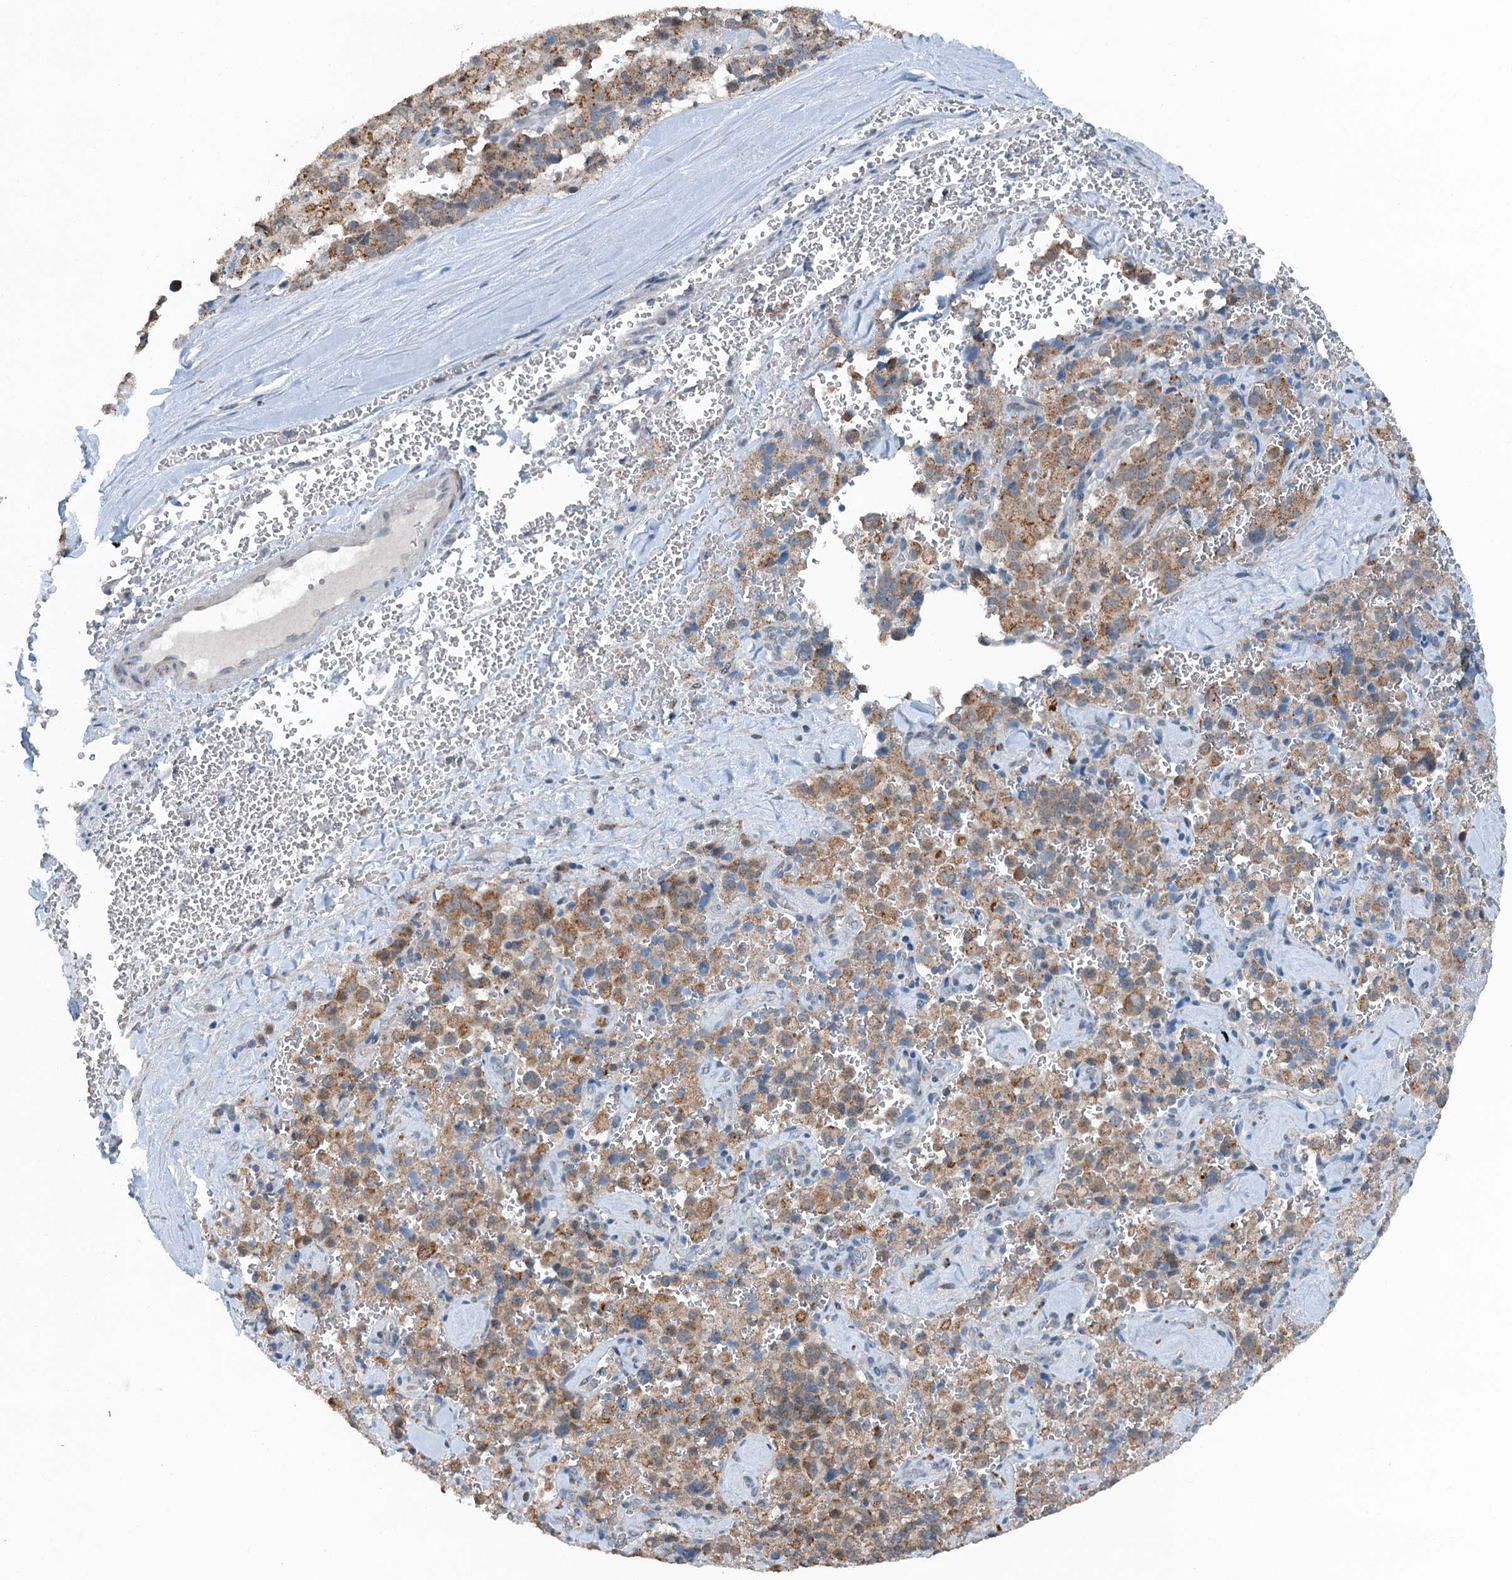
{"staining": {"intensity": "moderate", "quantity": ">75%", "location": "cytoplasmic/membranous"}, "tissue": "pancreatic cancer", "cell_type": "Tumor cells", "image_type": "cancer", "snomed": [{"axis": "morphology", "description": "Adenocarcinoma, NOS"}, {"axis": "topography", "description": "Pancreas"}], "caption": "A medium amount of moderate cytoplasmic/membranous staining is seen in approximately >75% of tumor cells in pancreatic cancer tissue. (DAB IHC, brown staining for protein, blue staining for nuclei).", "gene": "BMERB1", "patient": {"sex": "male", "age": 65}}